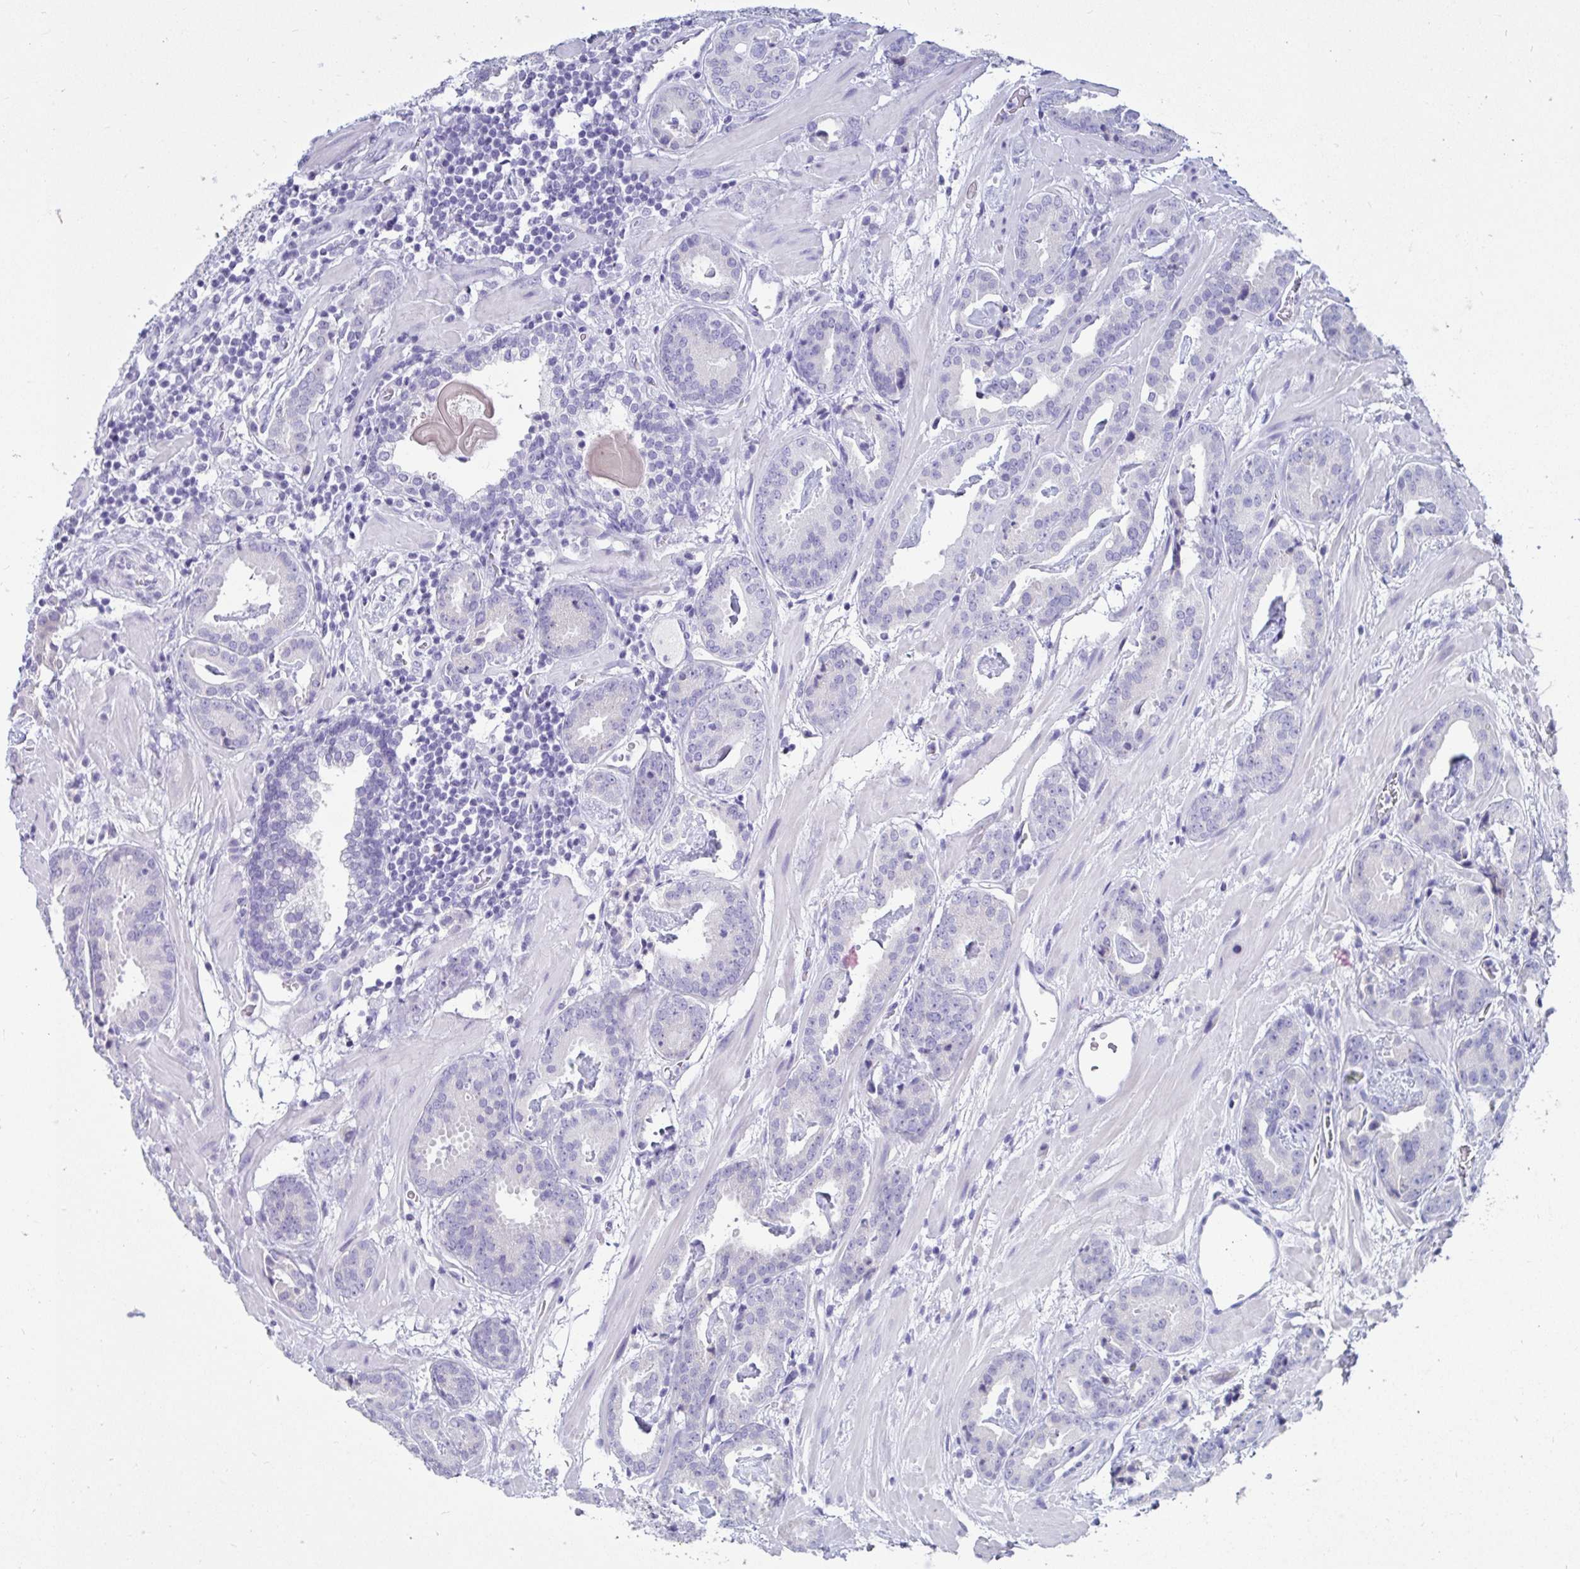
{"staining": {"intensity": "negative", "quantity": "none", "location": "none"}, "tissue": "prostate cancer", "cell_type": "Tumor cells", "image_type": "cancer", "snomed": [{"axis": "morphology", "description": "Adenocarcinoma, Low grade"}, {"axis": "topography", "description": "Prostate"}], "caption": "A photomicrograph of human adenocarcinoma (low-grade) (prostate) is negative for staining in tumor cells.", "gene": "ZPBP2", "patient": {"sex": "male", "age": 62}}